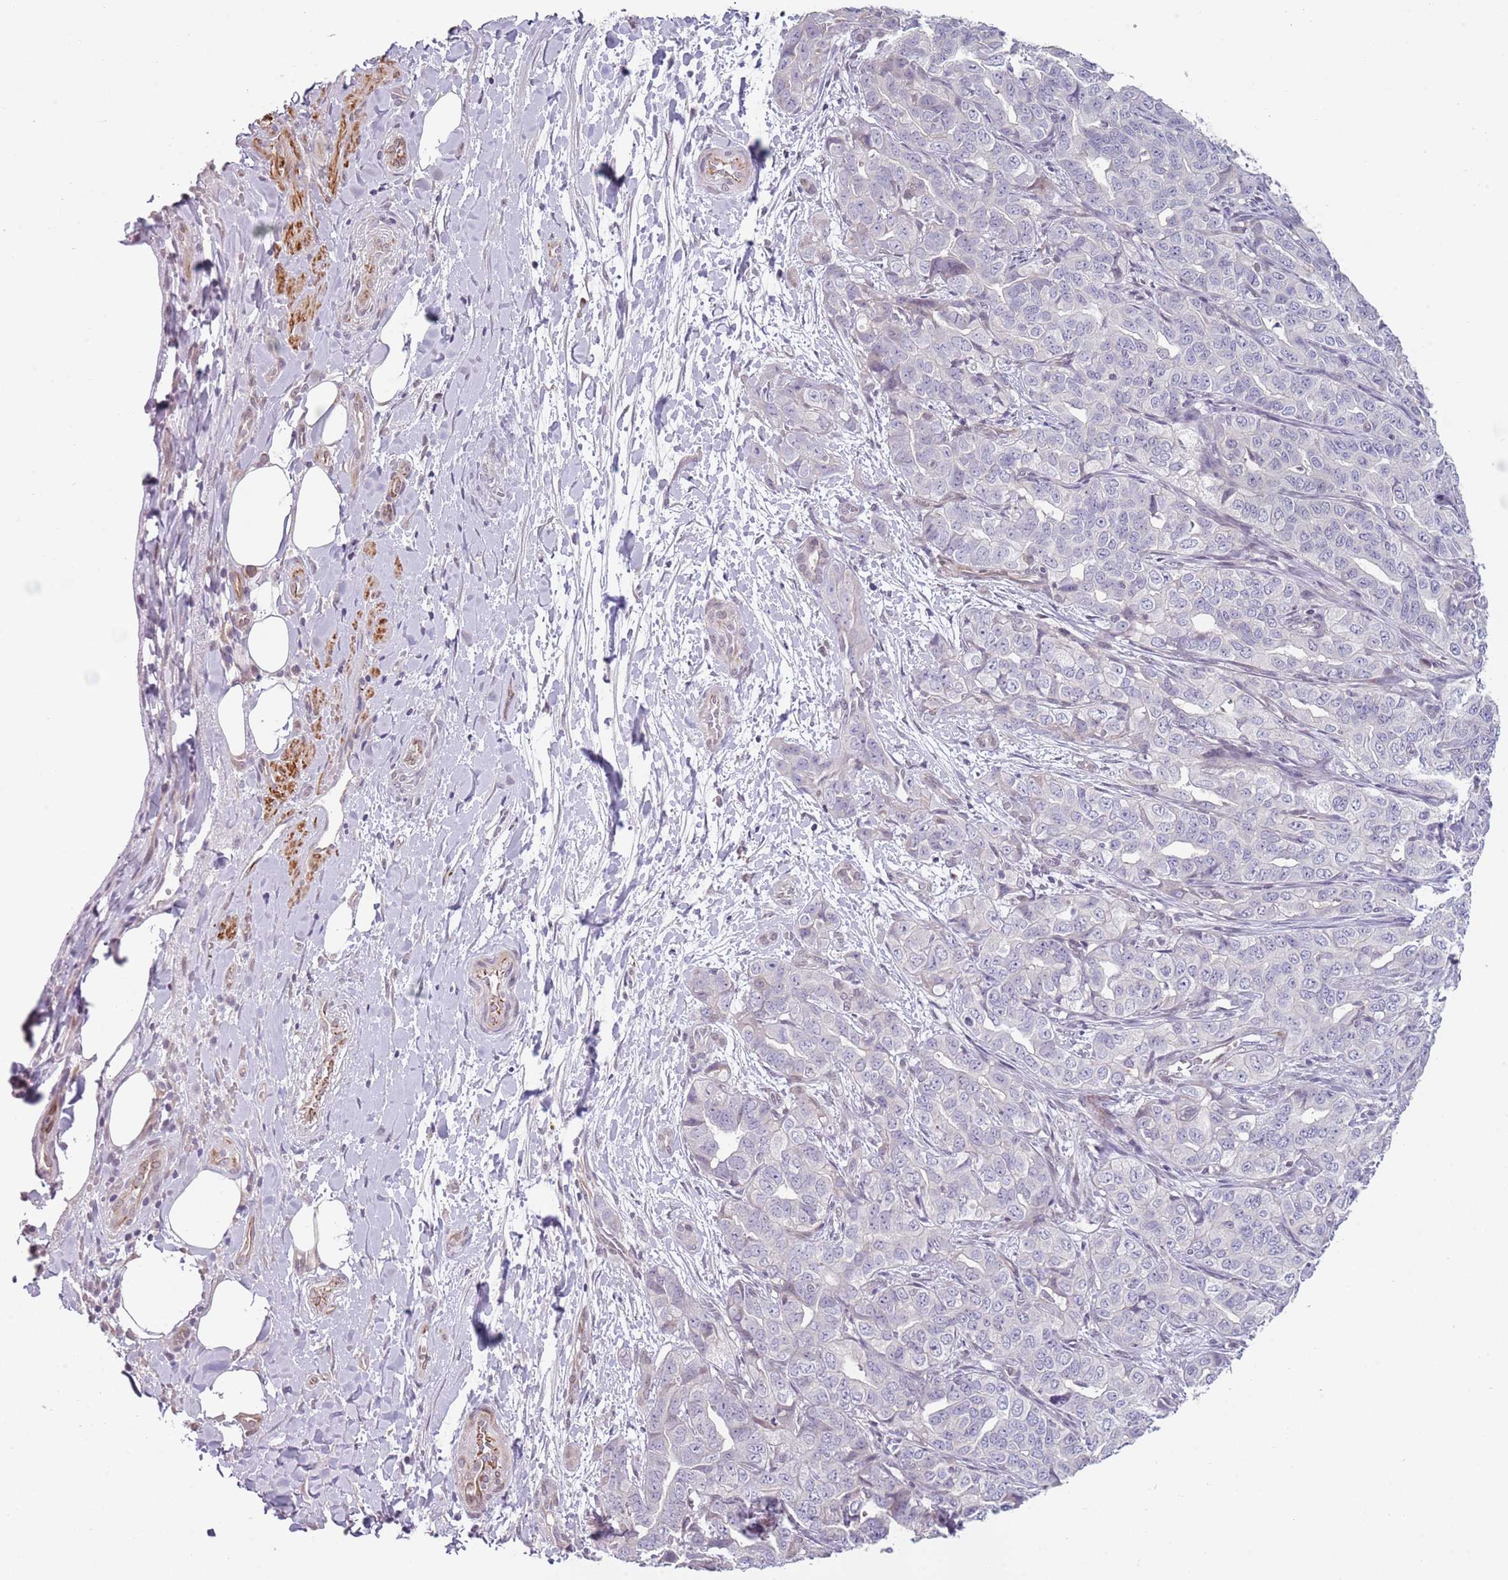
{"staining": {"intensity": "negative", "quantity": "none", "location": "none"}, "tissue": "liver cancer", "cell_type": "Tumor cells", "image_type": "cancer", "snomed": [{"axis": "morphology", "description": "Cholangiocarcinoma"}, {"axis": "topography", "description": "Liver"}], "caption": "A micrograph of human liver cancer is negative for staining in tumor cells. (Stains: DAB (3,3'-diaminobenzidine) IHC with hematoxylin counter stain, Microscopy: brightfield microscopy at high magnification).", "gene": "NBPF3", "patient": {"sex": "male", "age": 59}}